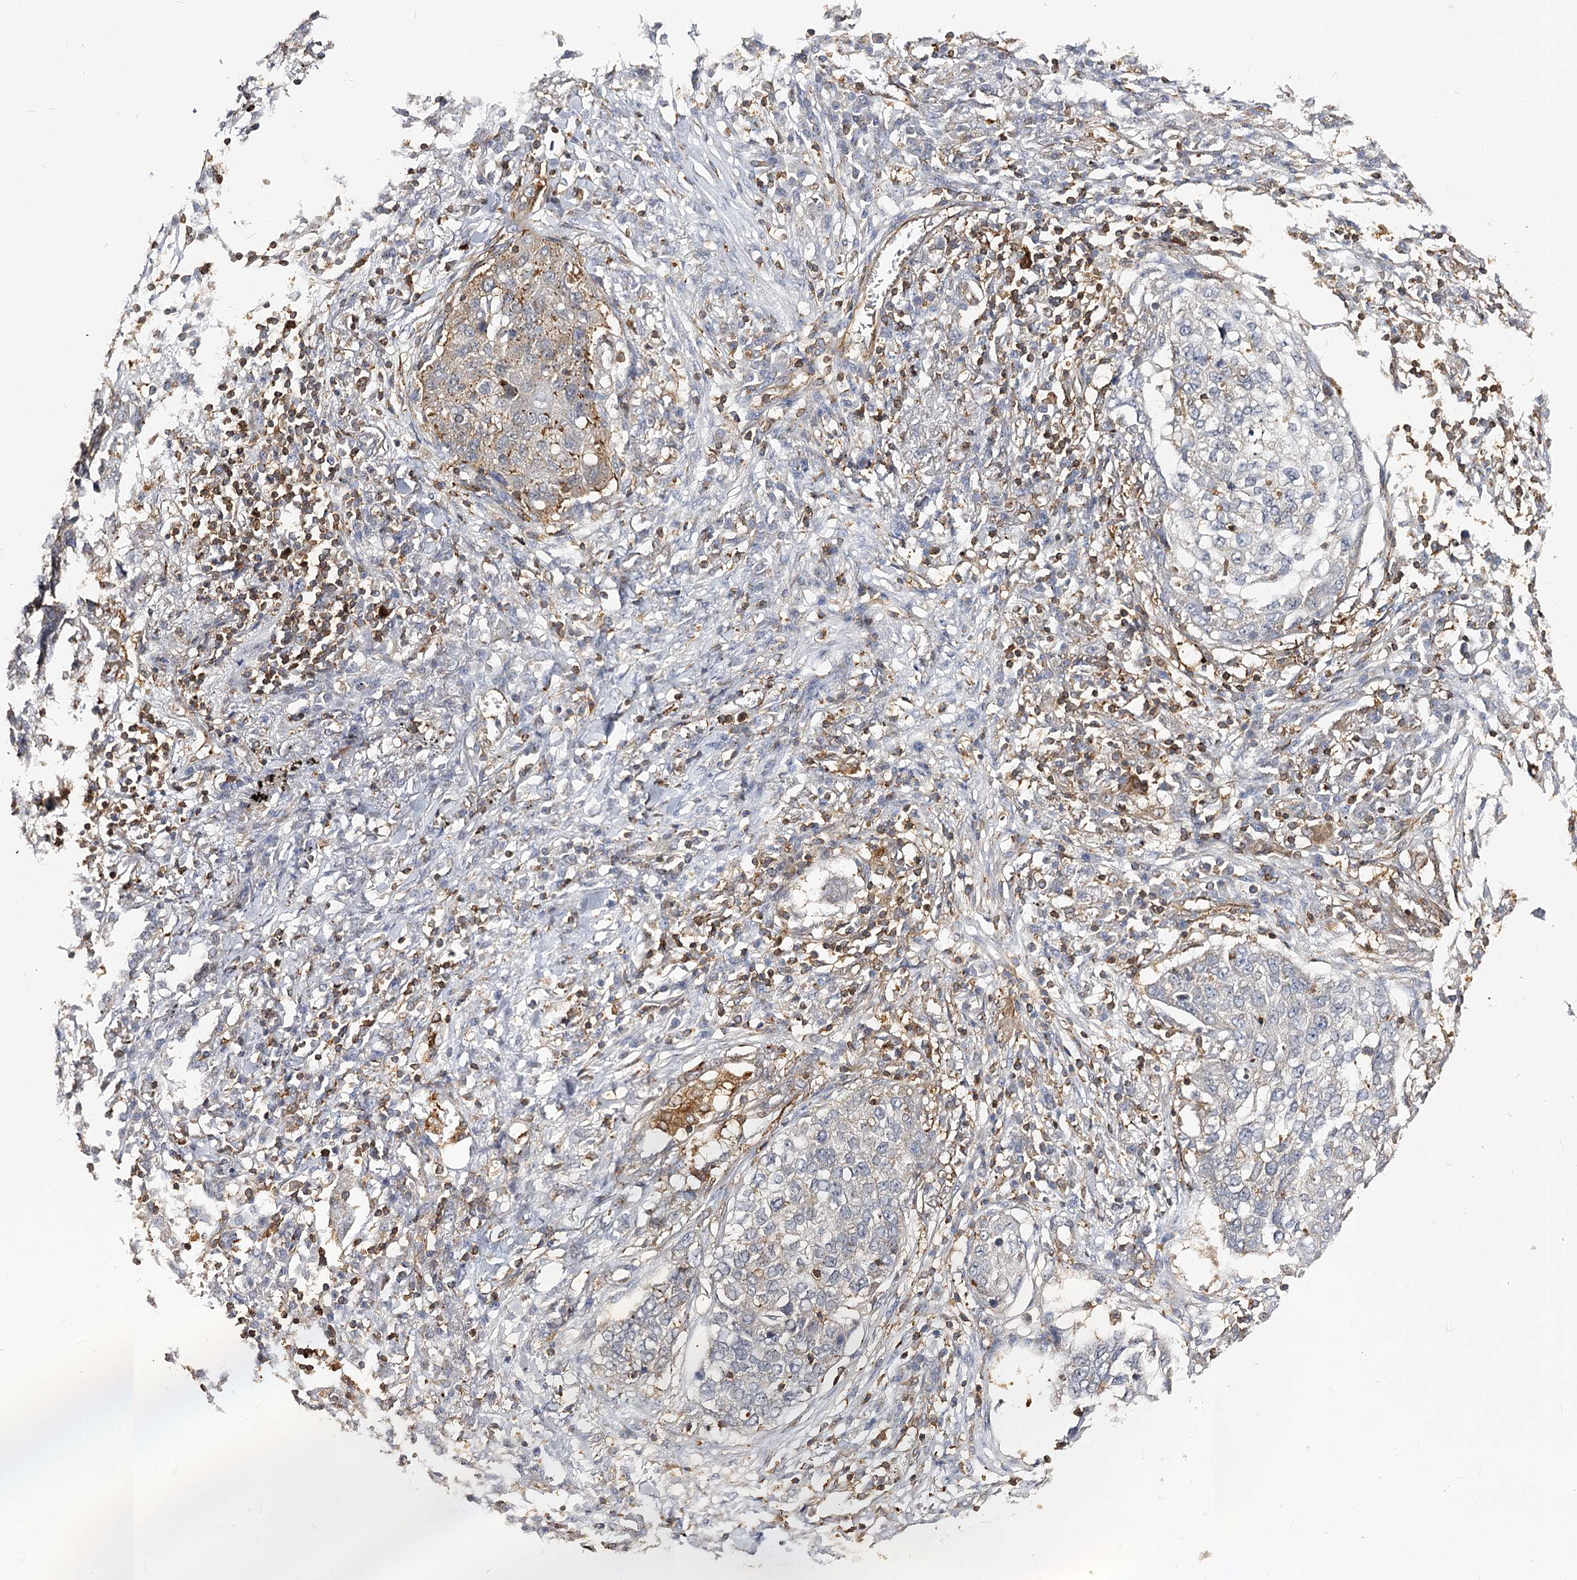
{"staining": {"intensity": "negative", "quantity": "none", "location": "none"}, "tissue": "lung cancer", "cell_type": "Tumor cells", "image_type": "cancer", "snomed": [{"axis": "morphology", "description": "Squamous cell carcinoma, NOS"}, {"axis": "topography", "description": "Lung"}], "caption": "A micrograph of lung cancer (squamous cell carcinoma) stained for a protein exhibits no brown staining in tumor cells. (Stains: DAB (3,3'-diaminobenzidine) IHC with hematoxylin counter stain, Microscopy: brightfield microscopy at high magnification).", "gene": "SEC24B", "patient": {"sex": "female", "age": 63}}